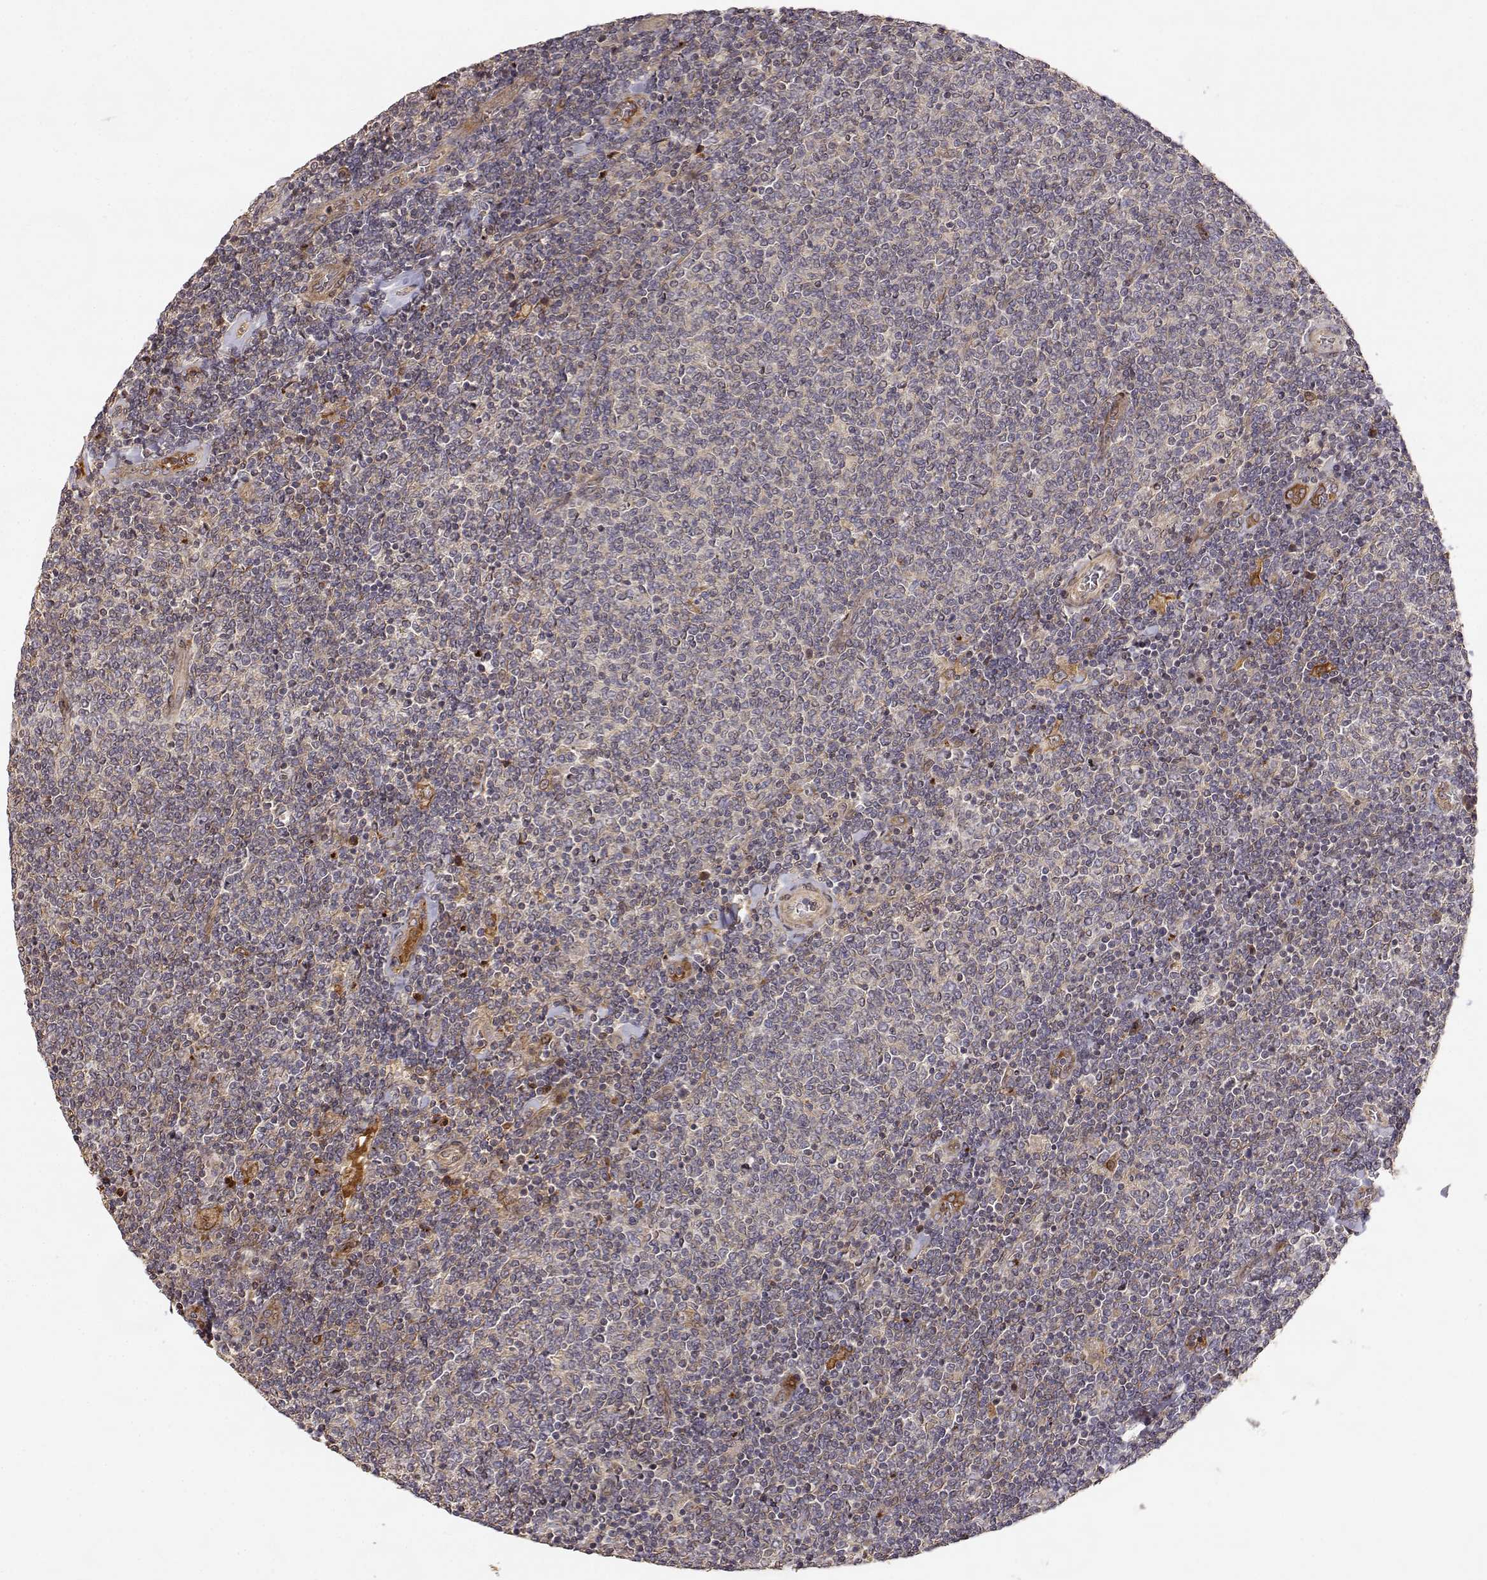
{"staining": {"intensity": "weak", "quantity": ">75%", "location": "cytoplasmic/membranous"}, "tissue": "lymphoma", "cell_type": "Tumor cells", "image_type": "cancer", "snomed": [{"axis": "morphology", "description": "Malignant lymphoma, non-Hodgkin's type, Low grade"}, {"axis": "topography", "description": "Lymph node"}], "caption": "Weak cytoplasmic/membranous positivity is identified in about >75% of tumor cells in malignant lymphoma, non-Hodgkin's type (low-grade).", "gene": "PICK1", "patient": {"sex": "male", "age": 52}}